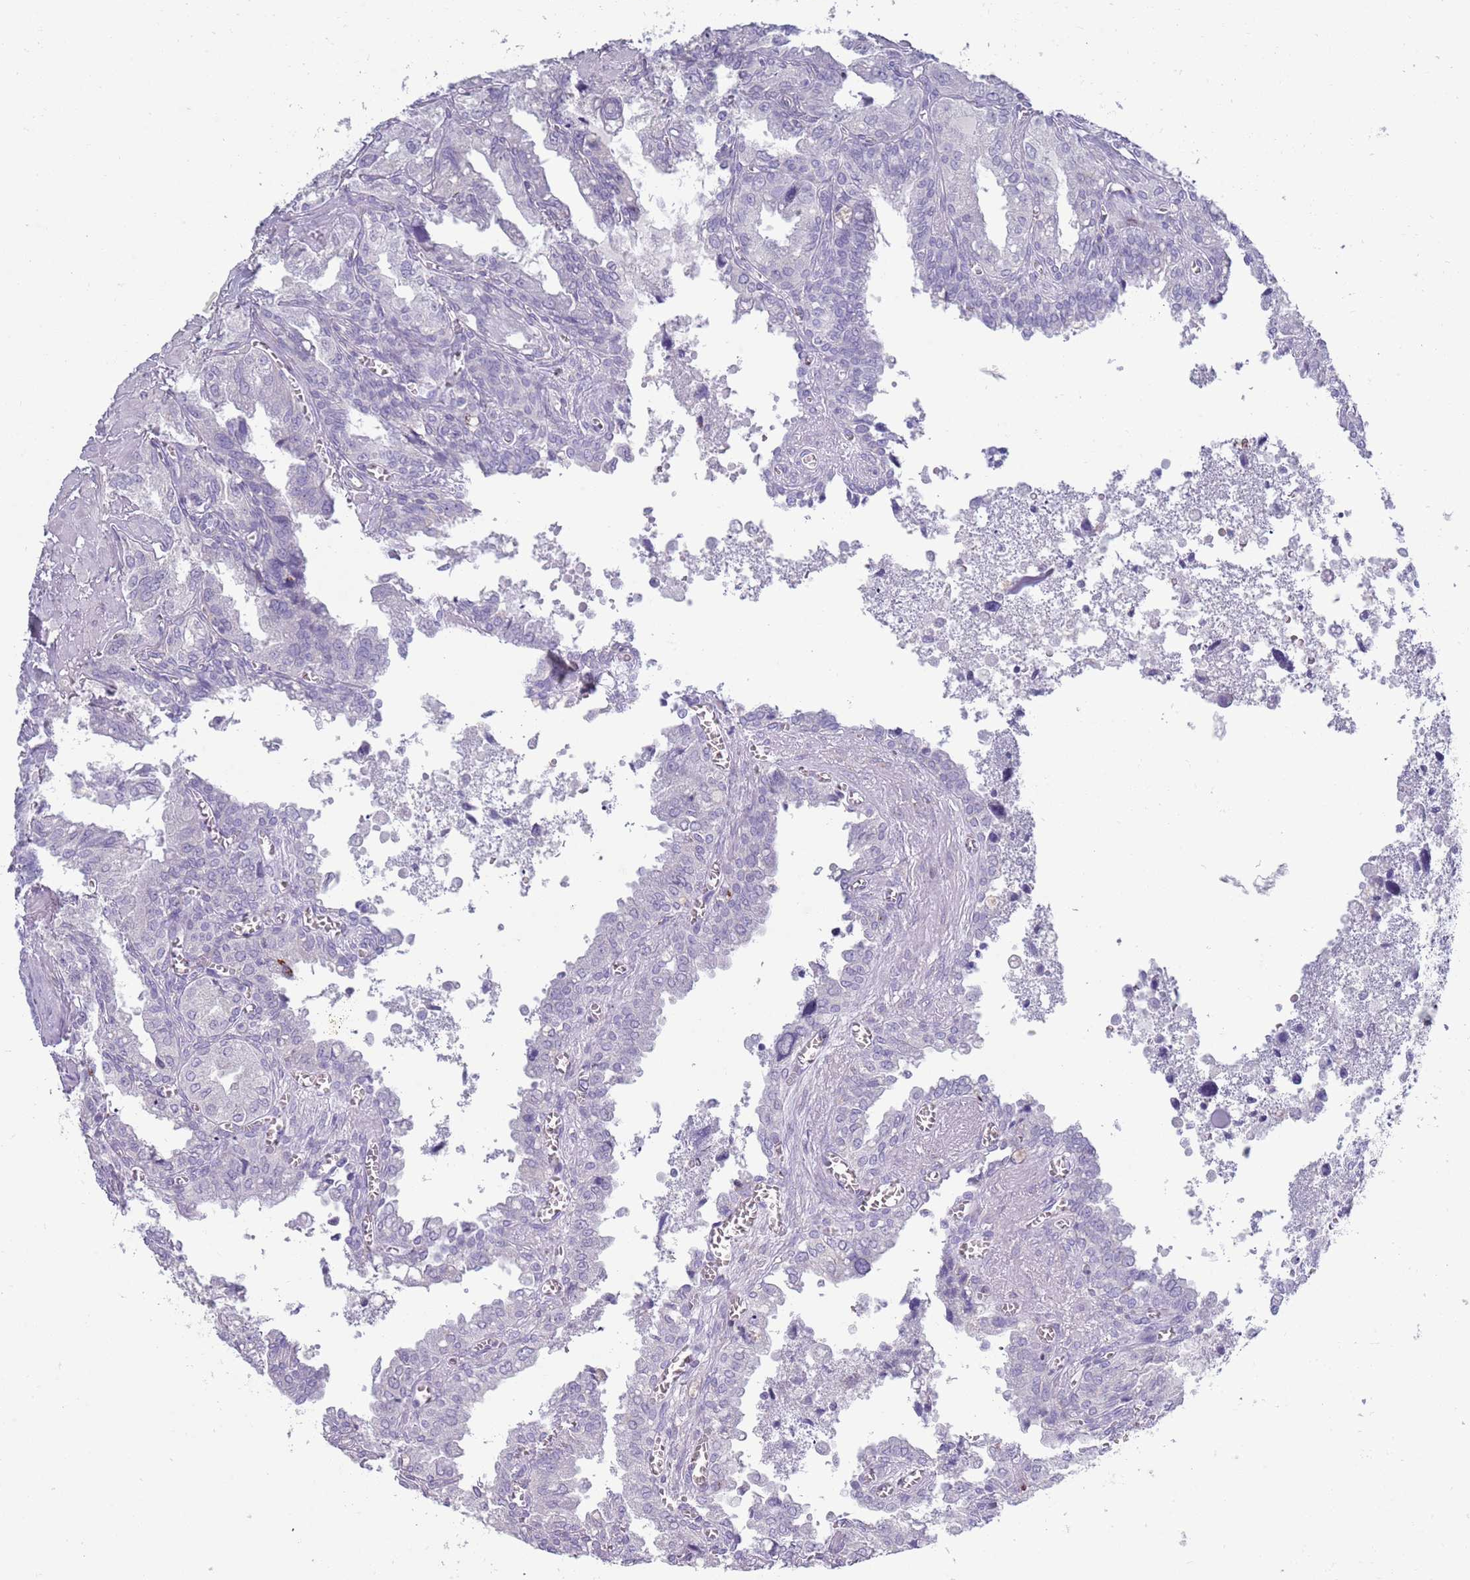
{"staining": {"intensity": "negative", "quantity": "none", "location": "none"}, "tissue": "seminal vesicle", "cell_type": "Glandular cells", "image_type": "normal", "snomed": [{"axis": "morphology", "description": "Normal tissue, NOS"}, {"axis": "topography", "description": "Seminal veicle"}], "caption": "Immunohistochemistry photomicrograph of normal human seminal vesicle stained for a protein (brown), which displays no staining in glandular cells.", "gene": "ACSBG1", "patient": {"sex": "male", "age": 67}}